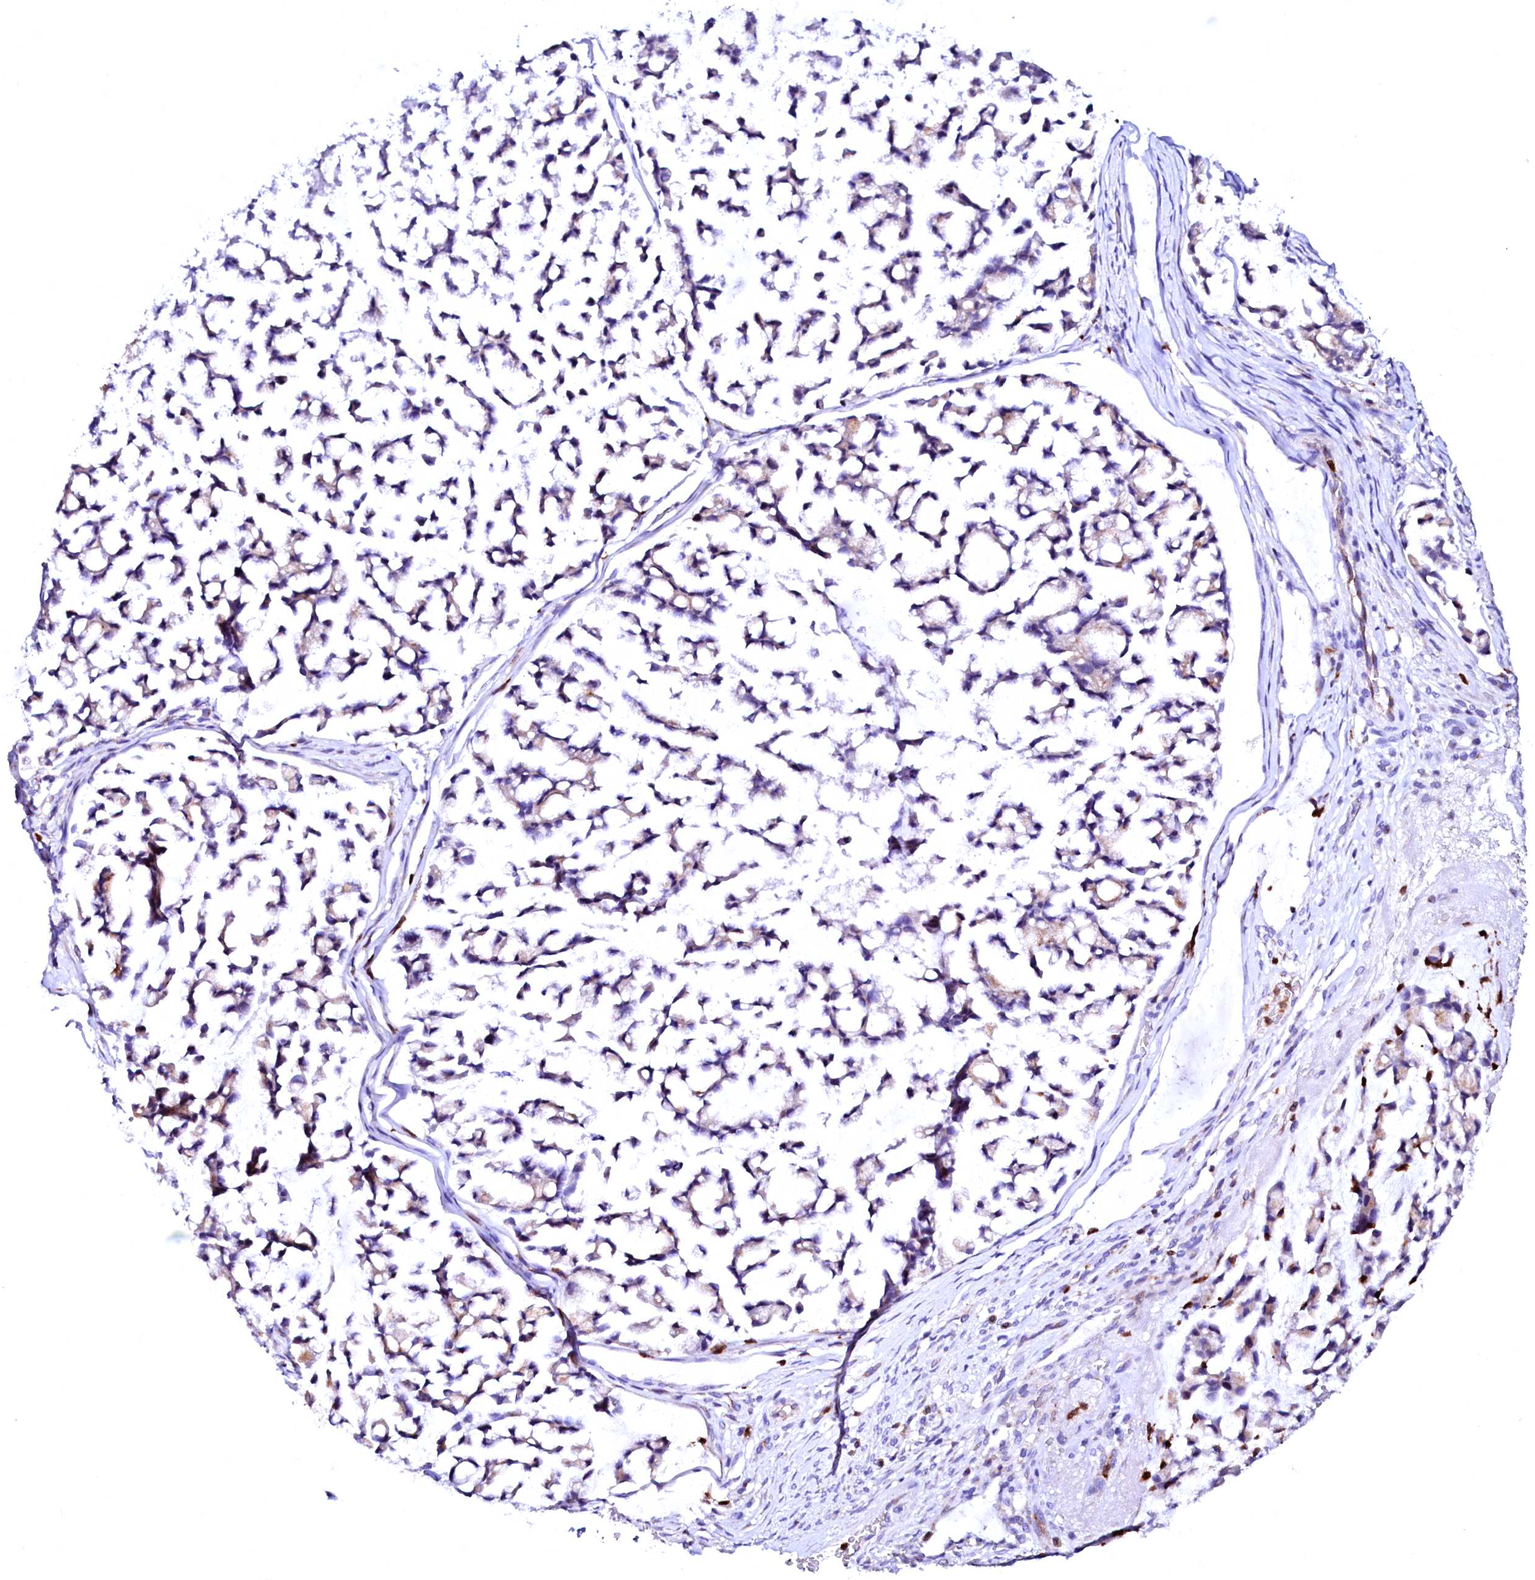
{"staining": {"intensity": "negative", "quantity": "none", "location": "none"}, "tissue": "stomach cancer", "cell_type": "Tumor cells", "image_type": "cancer", "snomed": [{"axis": "morphology", "description": "Adenocarcinoma, NOS"}, {"axis": "topography", "description": "Stomach, lower"}], "caption": "The IHC image has no significant staining in tumor cells of adenocarcinoma (stomach) tissue.", "gene": "RAB27A", "patient": {"sex": "male", "age": 67}}